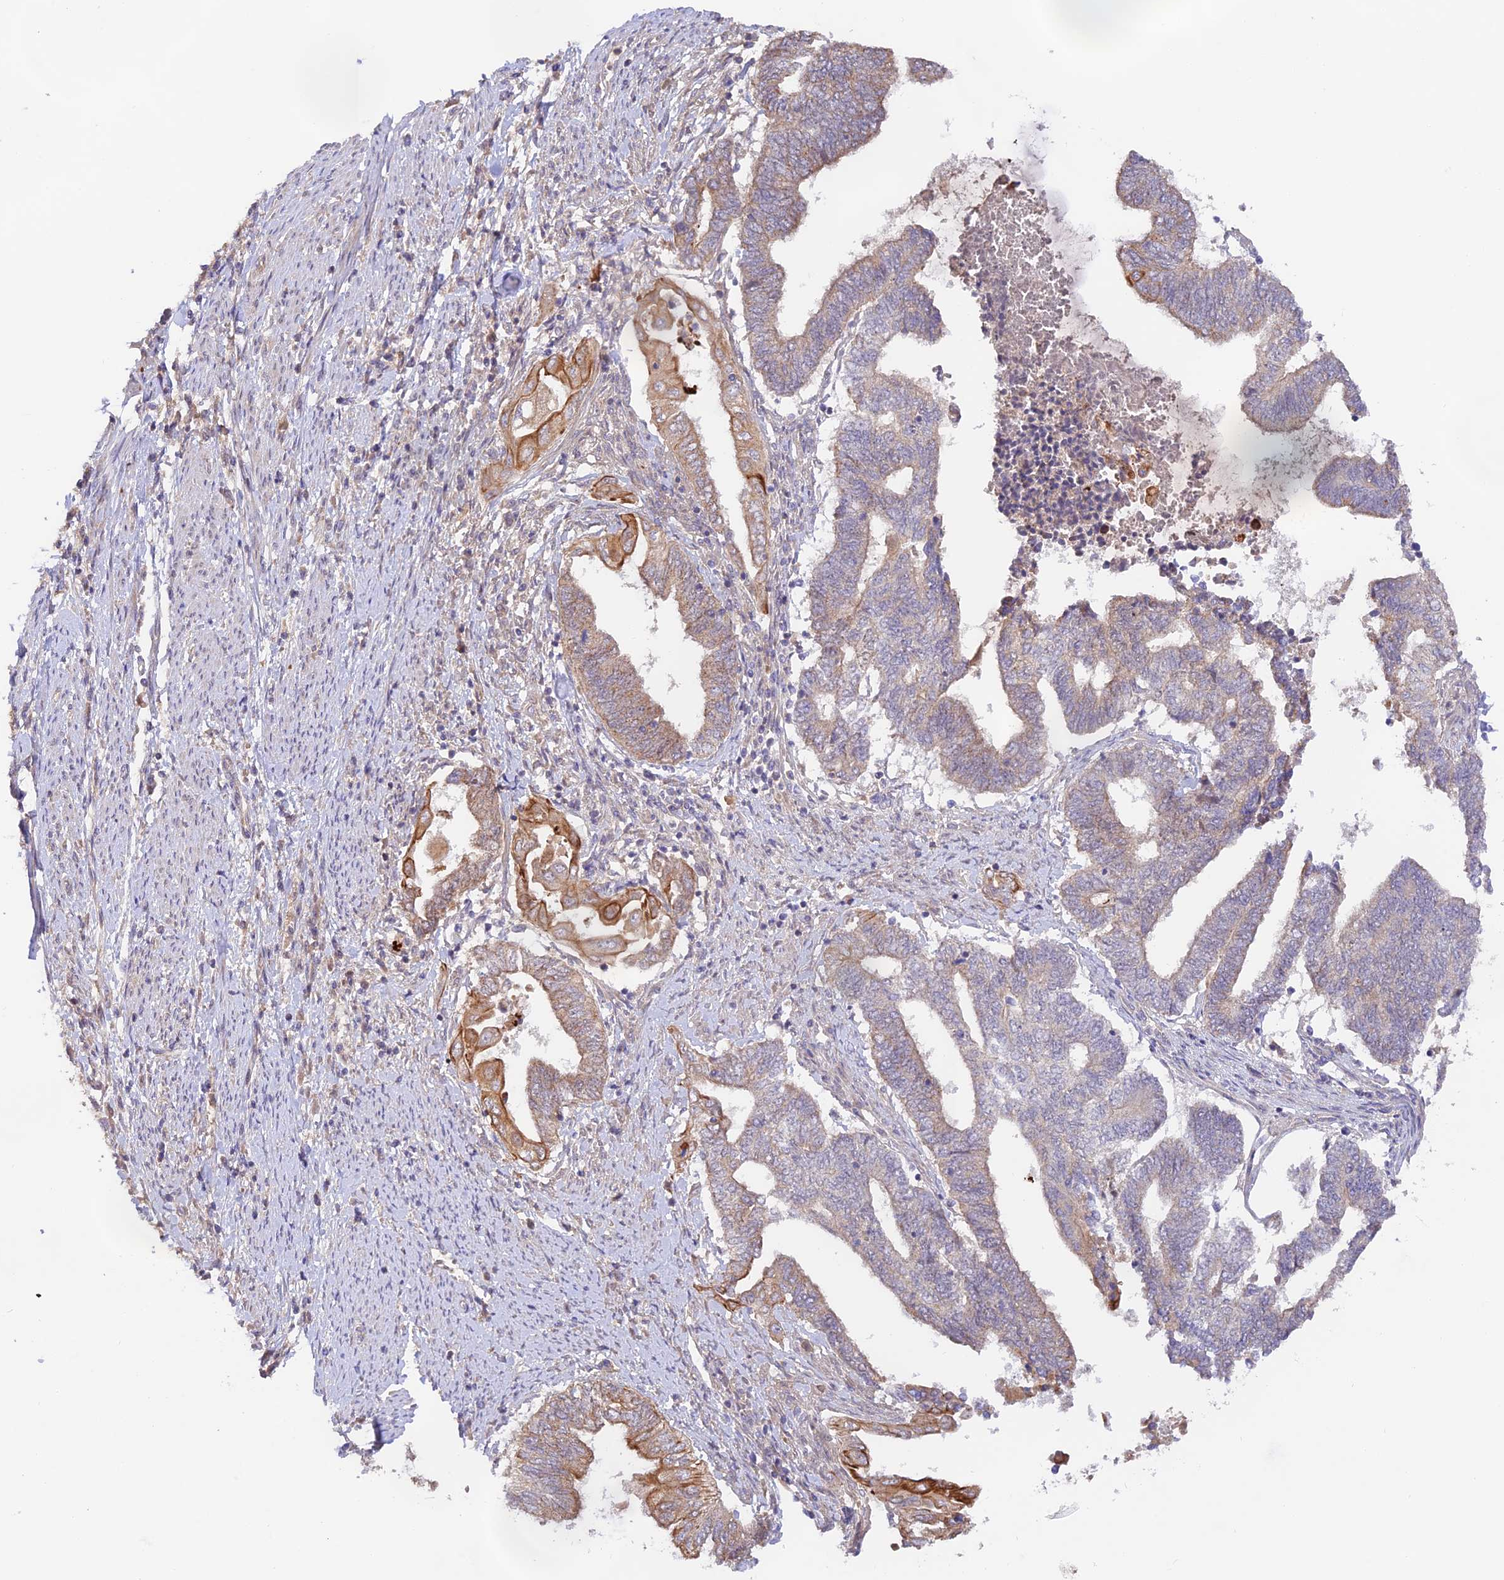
{"staining": {"intensity": "moderate", "quantity": "25%-75%", "location": "cytoplasmic/membranous"}, "tissue": "endometrial cancer", "cell_type": "Tumor cells", "image_type": "cancer", "snomed": [{"axis": "morphology", "description": "Adenocarcinoma, NOS"}, {"axis": "topography", "description": "Uterus"}, {"axis": "topography", "description": "Endometrium"}], "caption": "A high-resolution photomicrograph shows IHC staining of adenocarcinoma (endometrial), which shows moderate cytoplasmic/membranous positivity in about 25%-75% of tumor cells.", "gene": "CAMSAP3", "patient": {"sex": "female", "age": 70}}